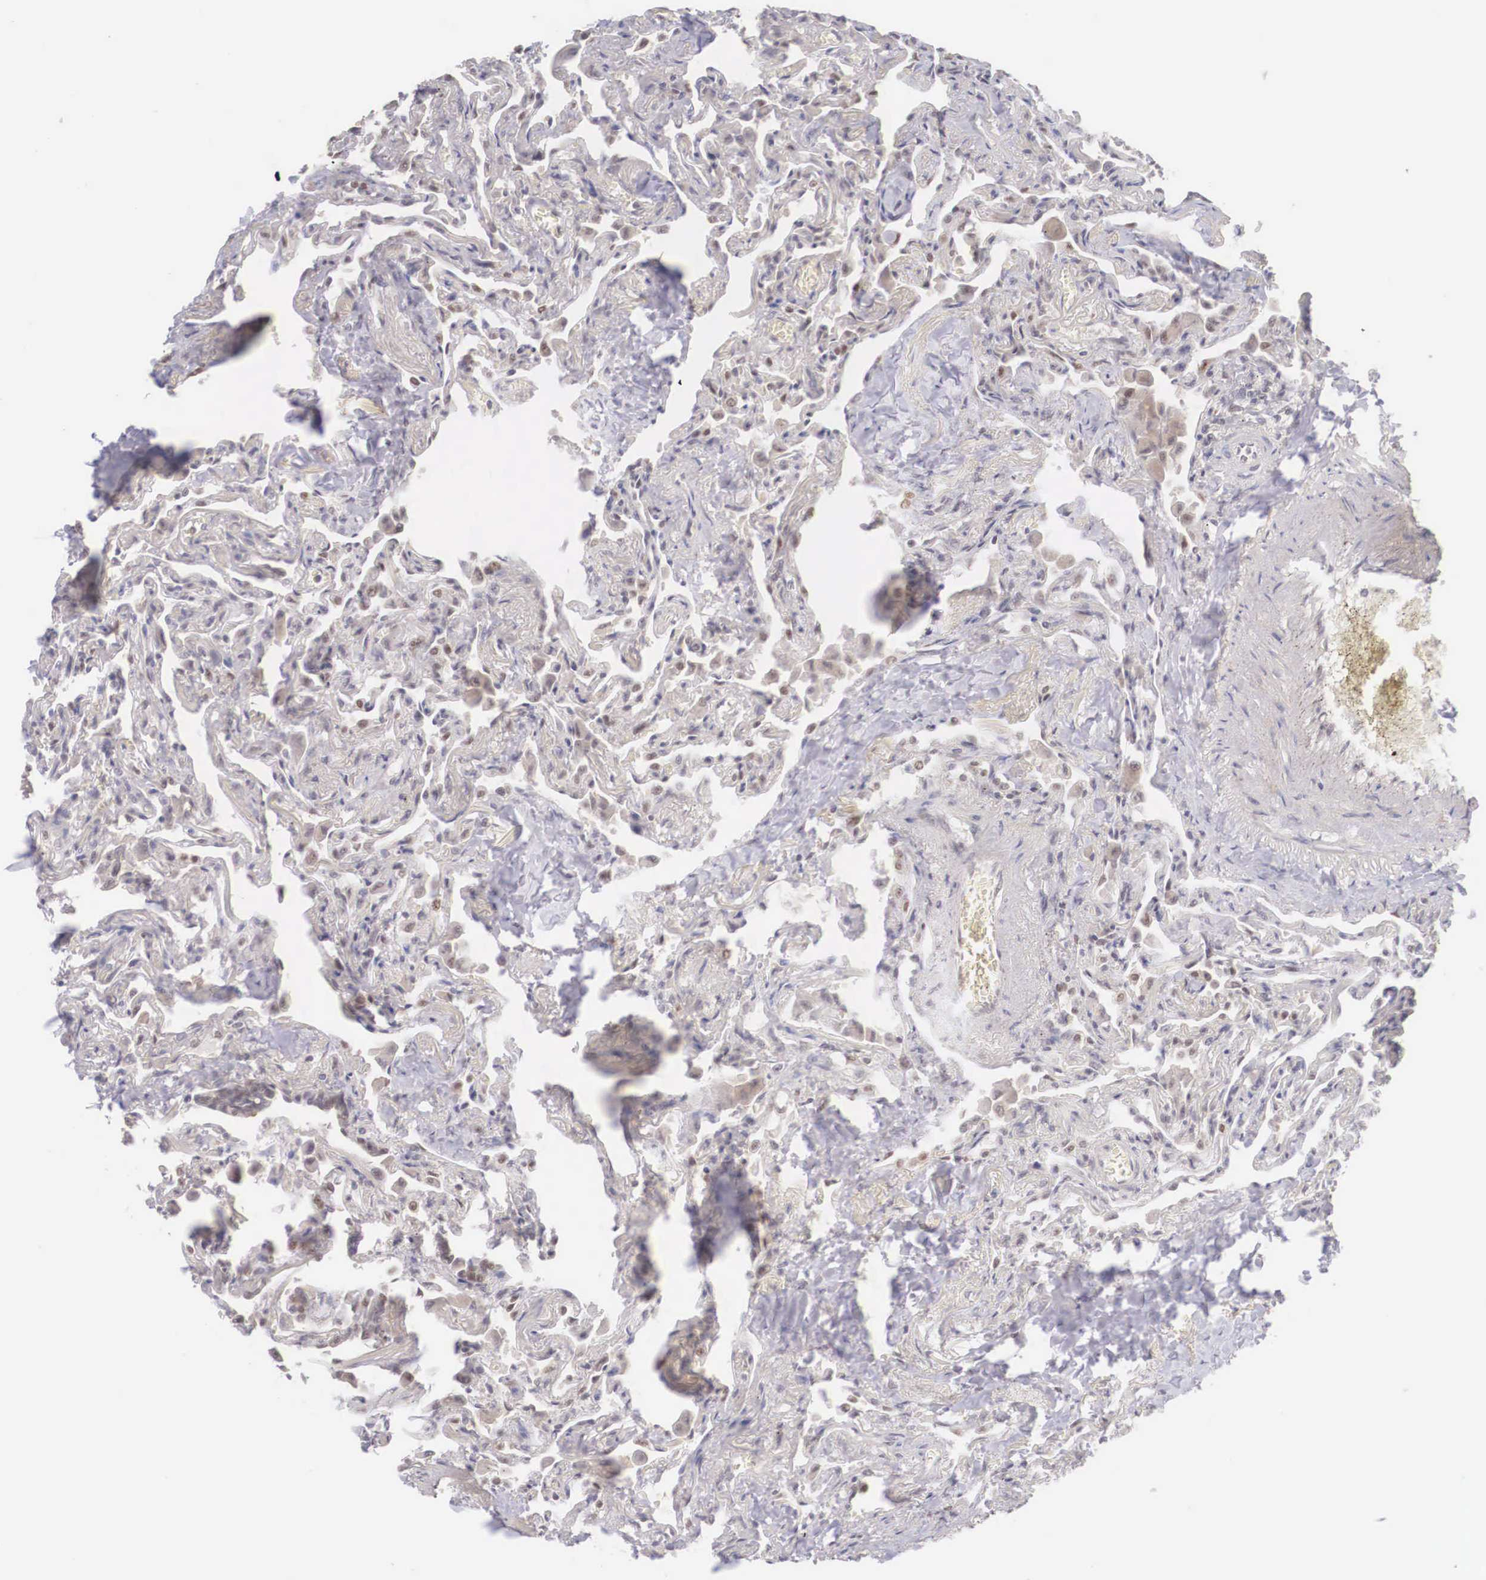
{"staining": {"intensity": "weak", "quantity": "<25%", "location": "nuclear"}, "tissue": "lung", "cell_type": "Alveolar cells", "image_type": "normal", "snomed": [{"axis": "morphology", "description": "Normal tissue, NOS"}, {"axis": "topography", "description": "Lung"}], "caption": "A histopathology image of human lung is negative for staining in alveolar cells. (Immunohistochemistry (ihc), brightfield microscopy, high magnification).", "gene": "ZNF275", "patient": {"sex": "male", "age": 73}}